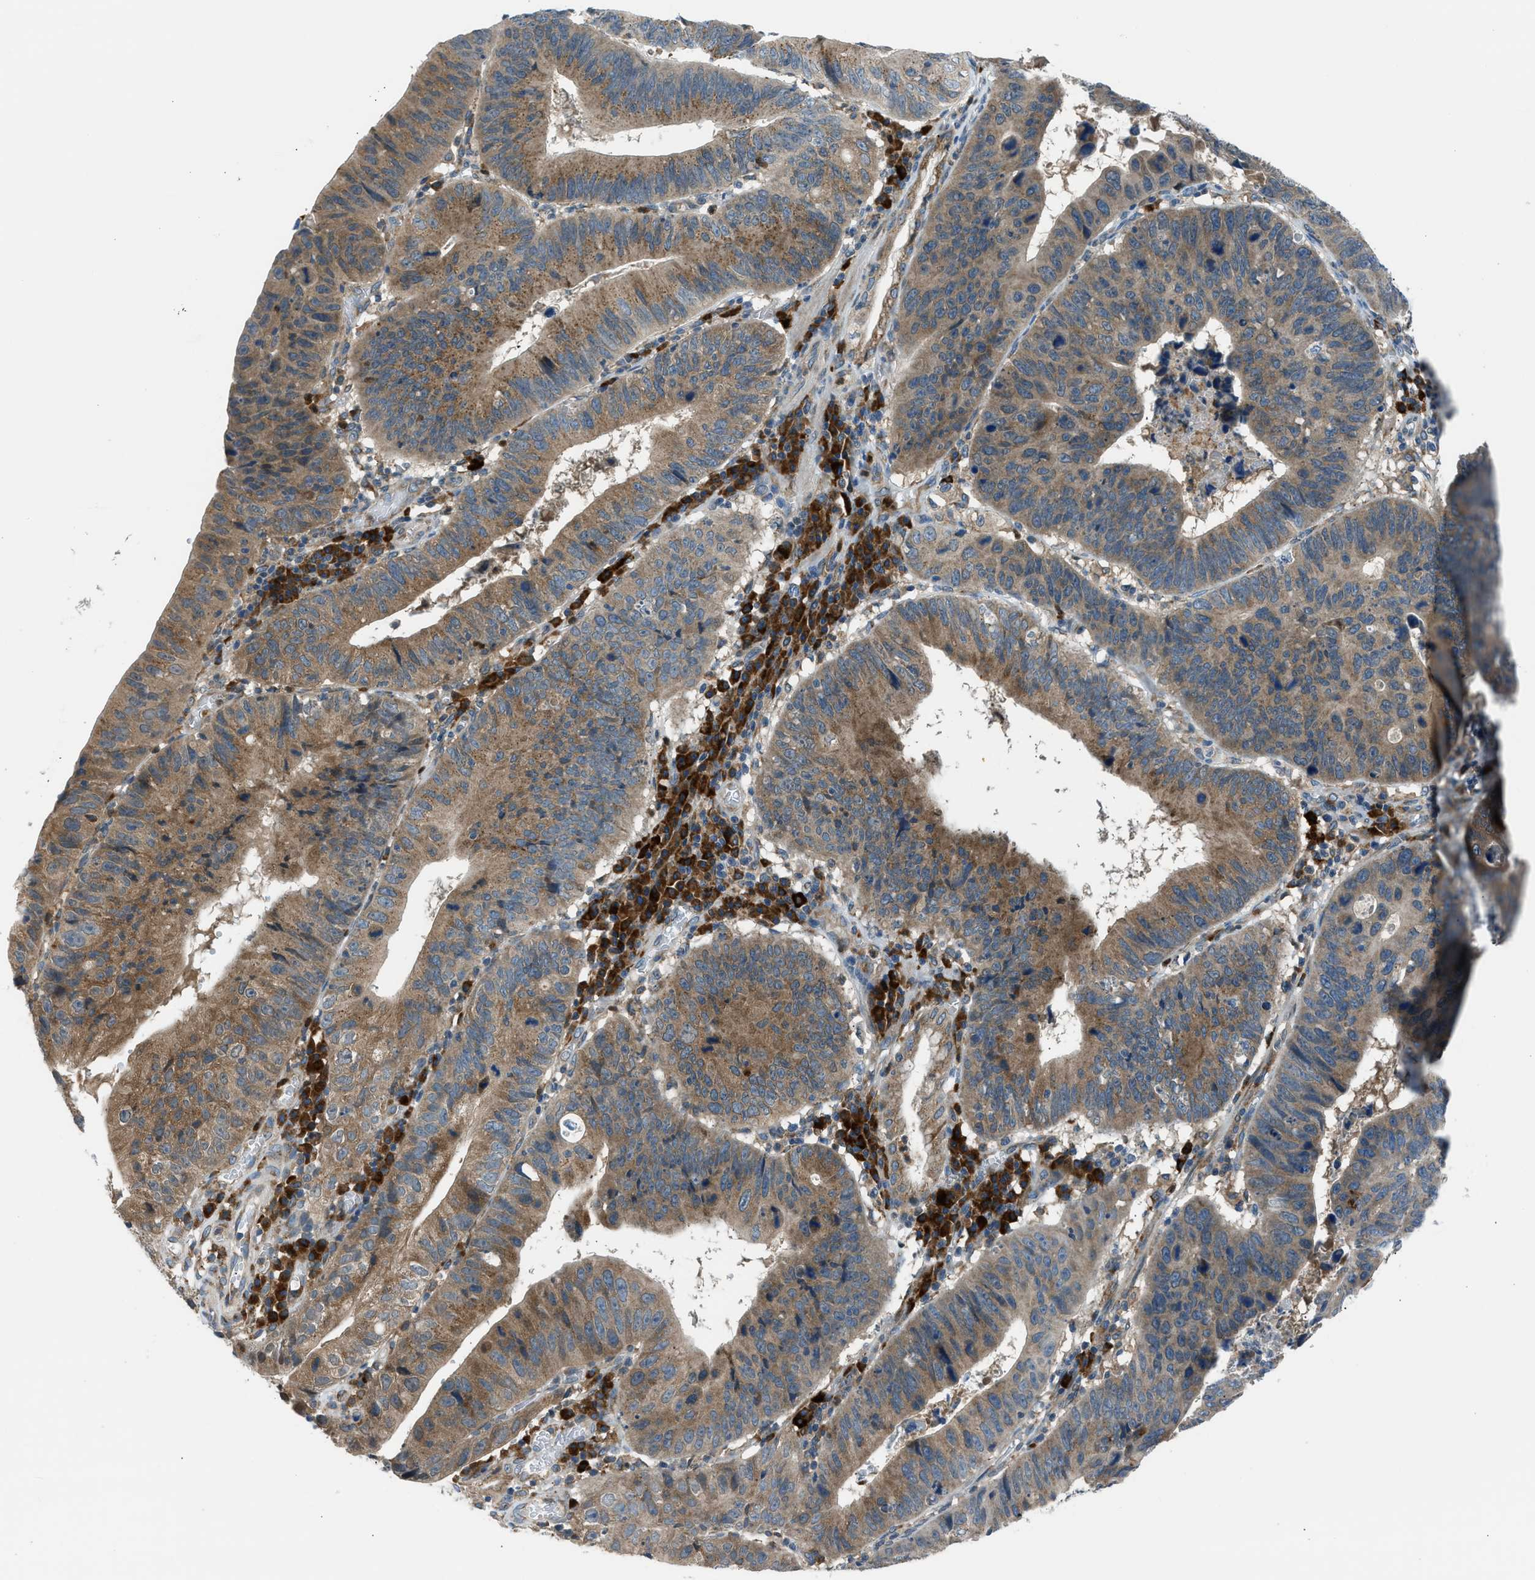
{"staining": {"intensity": "moderate", "quantity": "25%-75%", "location": "cytoplasmic/membranous"}, "tissue": "stomach cancer", "cell_type": "Tumor cells", "image_type": "cancer", "snomed": [{"axis": "morphology", "description": "Adenocarcinoma, NOS"}, {"axis": "topography", "description": "Stomach"}], "caption": "An image showing moderate cytoplasmic/membranous expression in approximately 25%-75% of tumor cells in stomach cancer (adenocarcinoma), as visualized by brown immunohistochemical staining.", "gene": "EDARADD", "patient": {"sex": "male", "age": 59}}